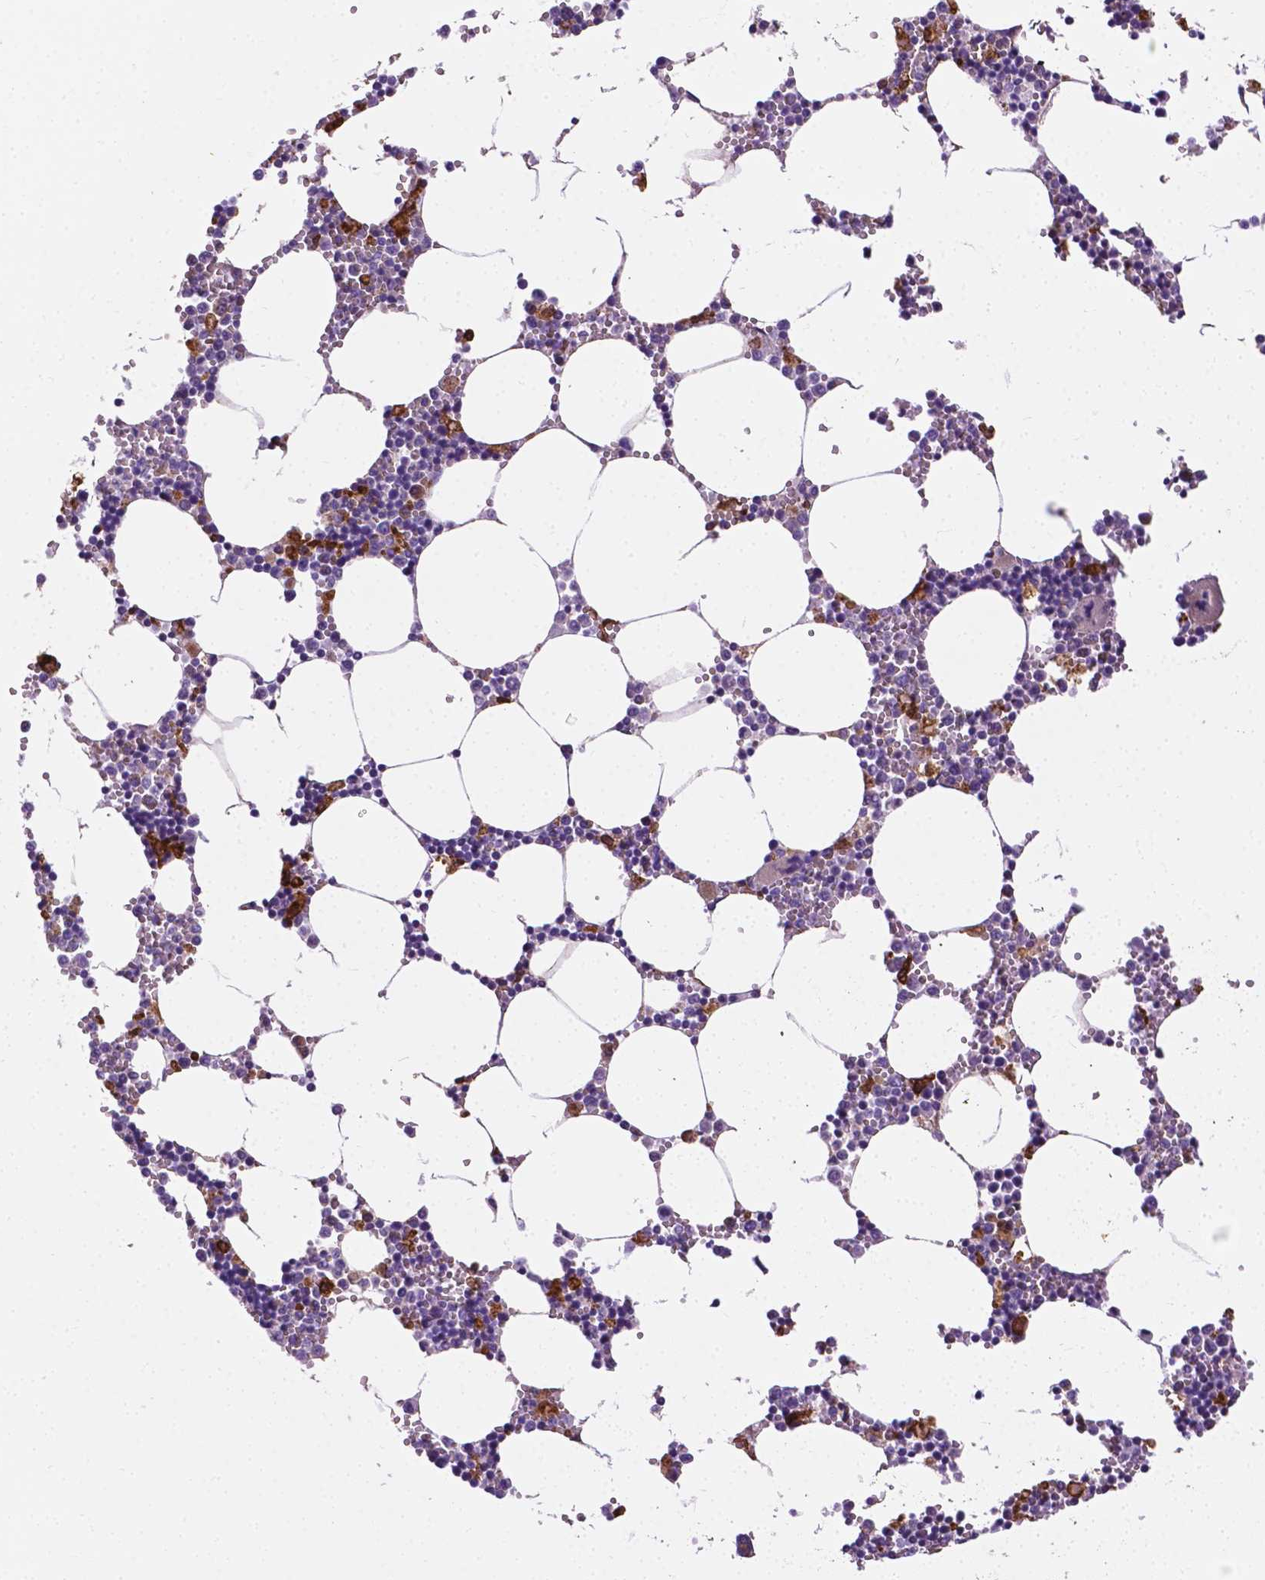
{"staining": {"intensity": "moderate", "quantity": "<25%", "location": "cytoplasmic/membranous"}, "tissue": "bone marrow", "cell_type": "Hematopoietic cells", "image_type": "normal", "snomed": [{"axis": "morphology", "description": "Normal tissue, NOS"}, {"axis": "topography", "description": "Bone marrow"}], "caption": "Immunohistochemical staining of unremarkable human bone marrow reveals moderate cytoplasmic/membranous protein staining in approximately <25% of hematopoietic cells.", "gene": "APOE", "patient": {"sex": "male", "age": 54}}